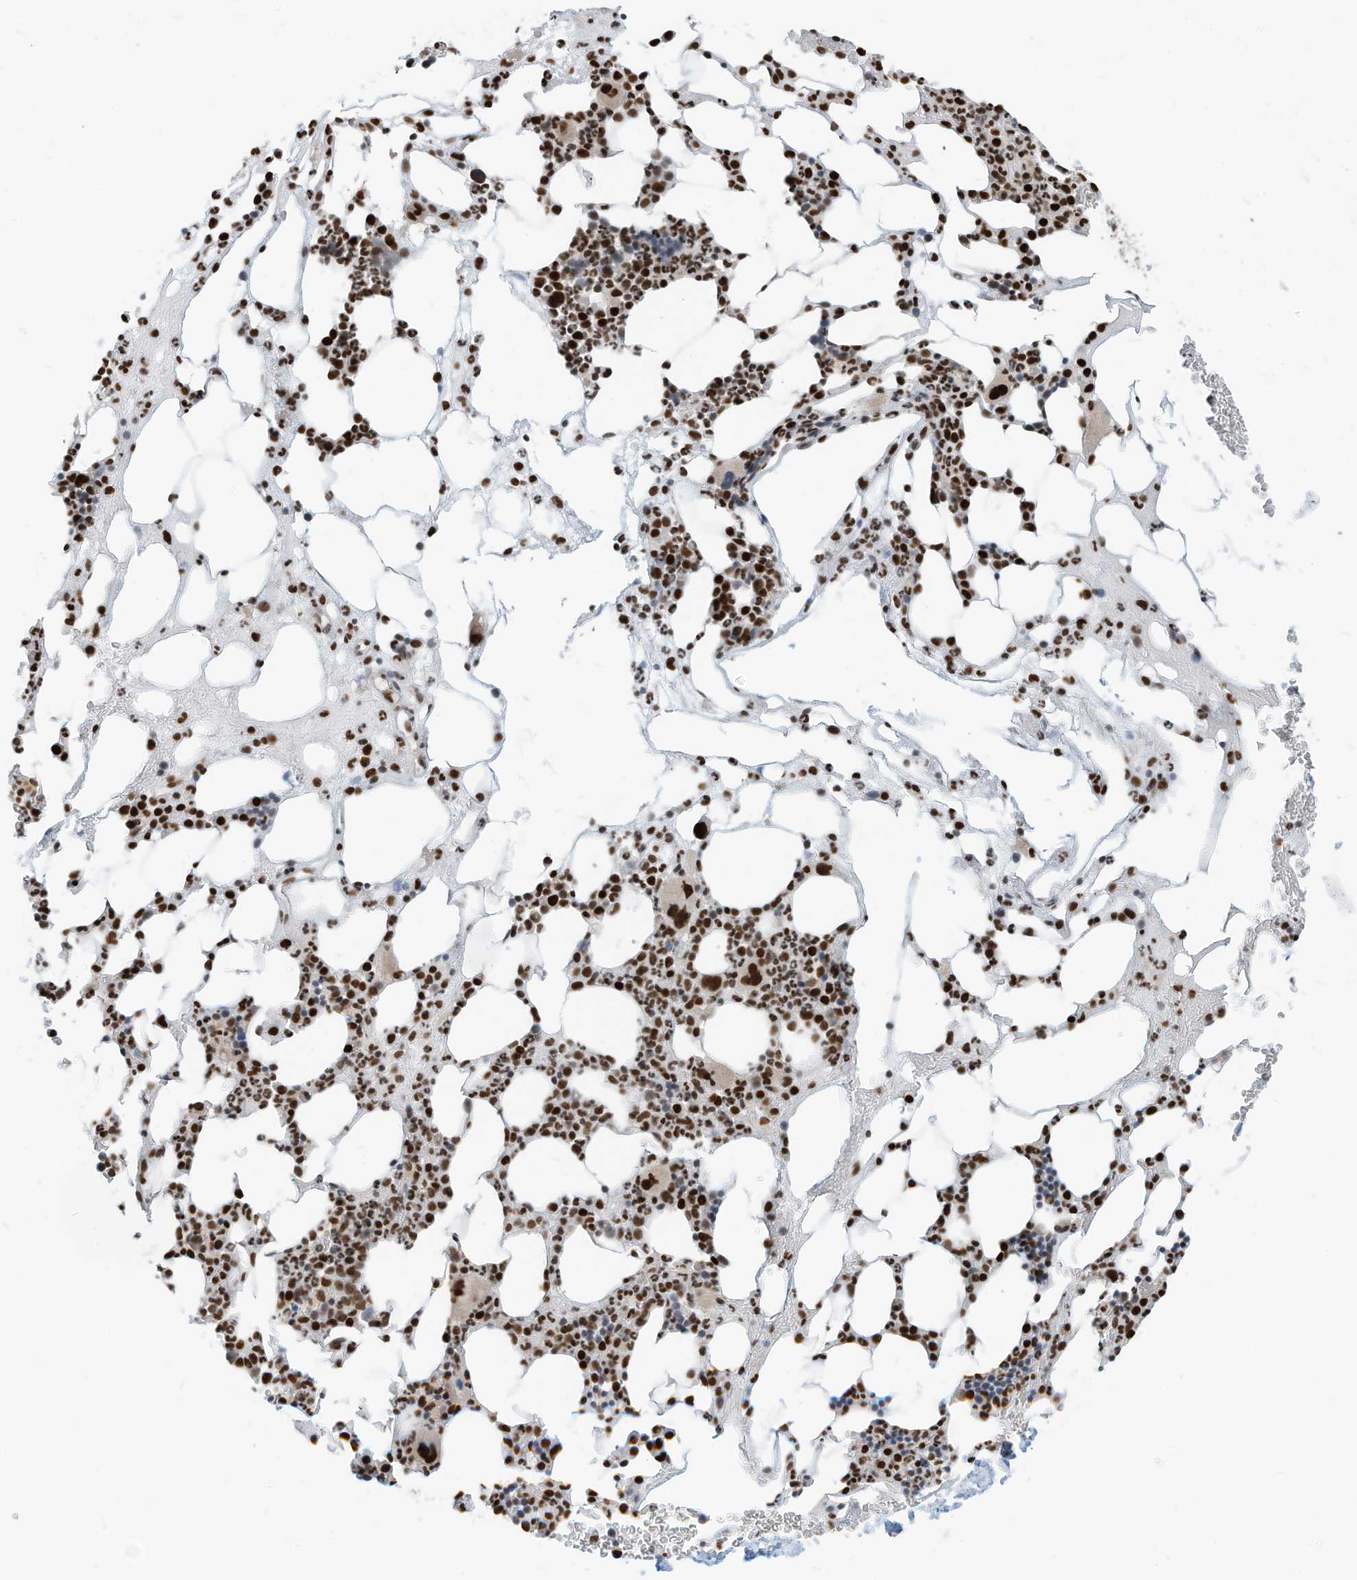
{"staining": {"intensity": "strong", "quantity": ">75%", "location": "nuclear"}, "tissue": "bone marrow", "cell_type": "Hematopoietic cells", "image_type": "normal", "snomed": [{"axis": "morphology", "description": "Normal tissue, NOS"}, {"axis": "morphology", "description": "Inflammation, NOS"}, {"axis": "topography", "description": "Bone marrow"}], "caption": "Immunohistochemical staining of normal bone marrow reveals strong nuclear protein positivity in approximately >75% of hematopoietic cells.", "gene": "SAMD15", "patient": {"sex": "female", "age": 78}}